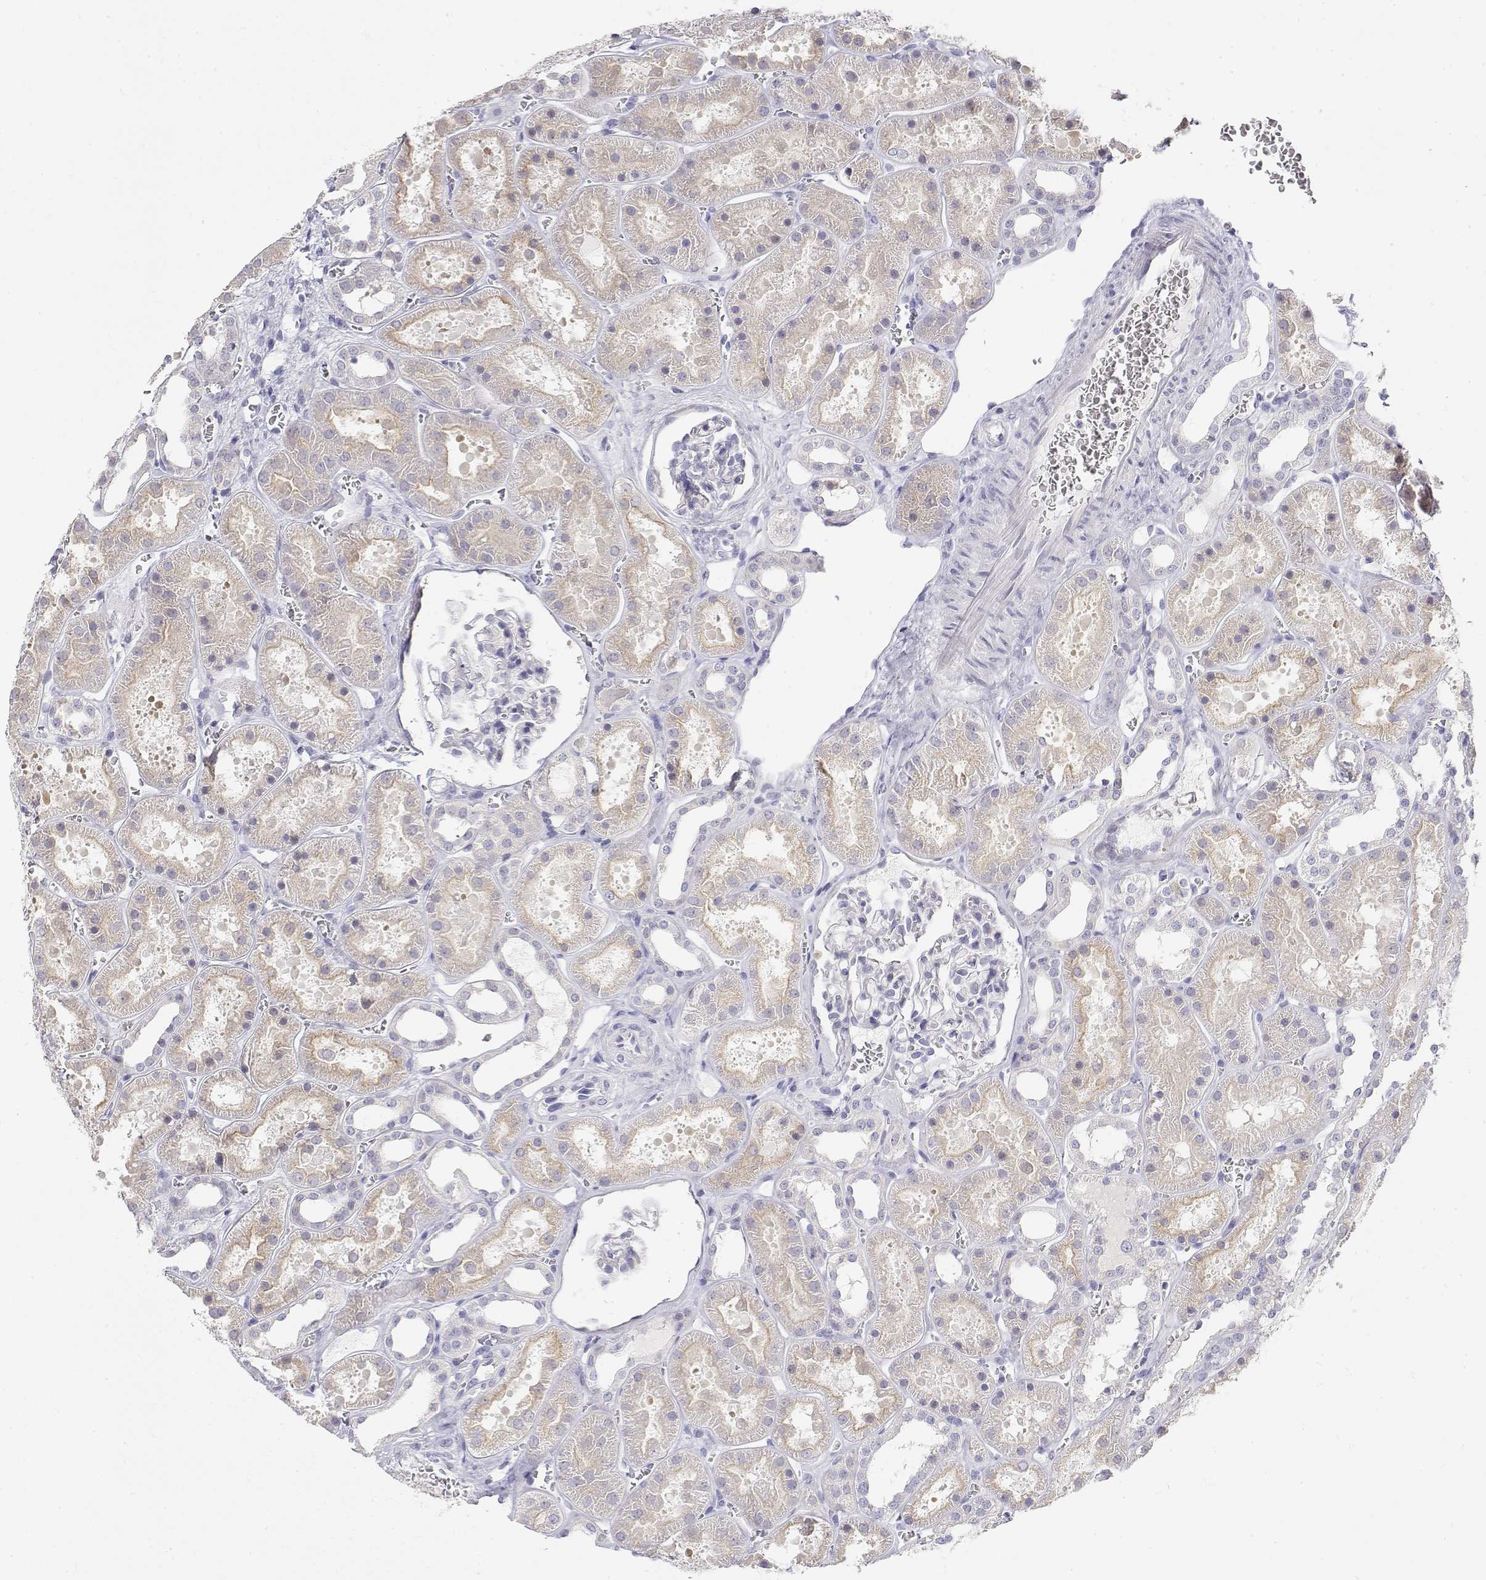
{"staining": {"intensity": "negative", "quantity": "none", "location": "none"}, "tissue": "kidney", "cell_type": "Cells in glomeruli", "image_type": "normal", "snomed": [{"axis": "morphology", "description": "Normal tissue, NOS"}, {"axis": "topography", "description": "Kidney"}], "caption": "Immunohistochemistry photomicrograph of unremarkable kidney stained for a protein (brown), which reveals no positivity in cells in glomeruli.", "gene": "MISP", "patient": {"sex": "female", "age": 41}}